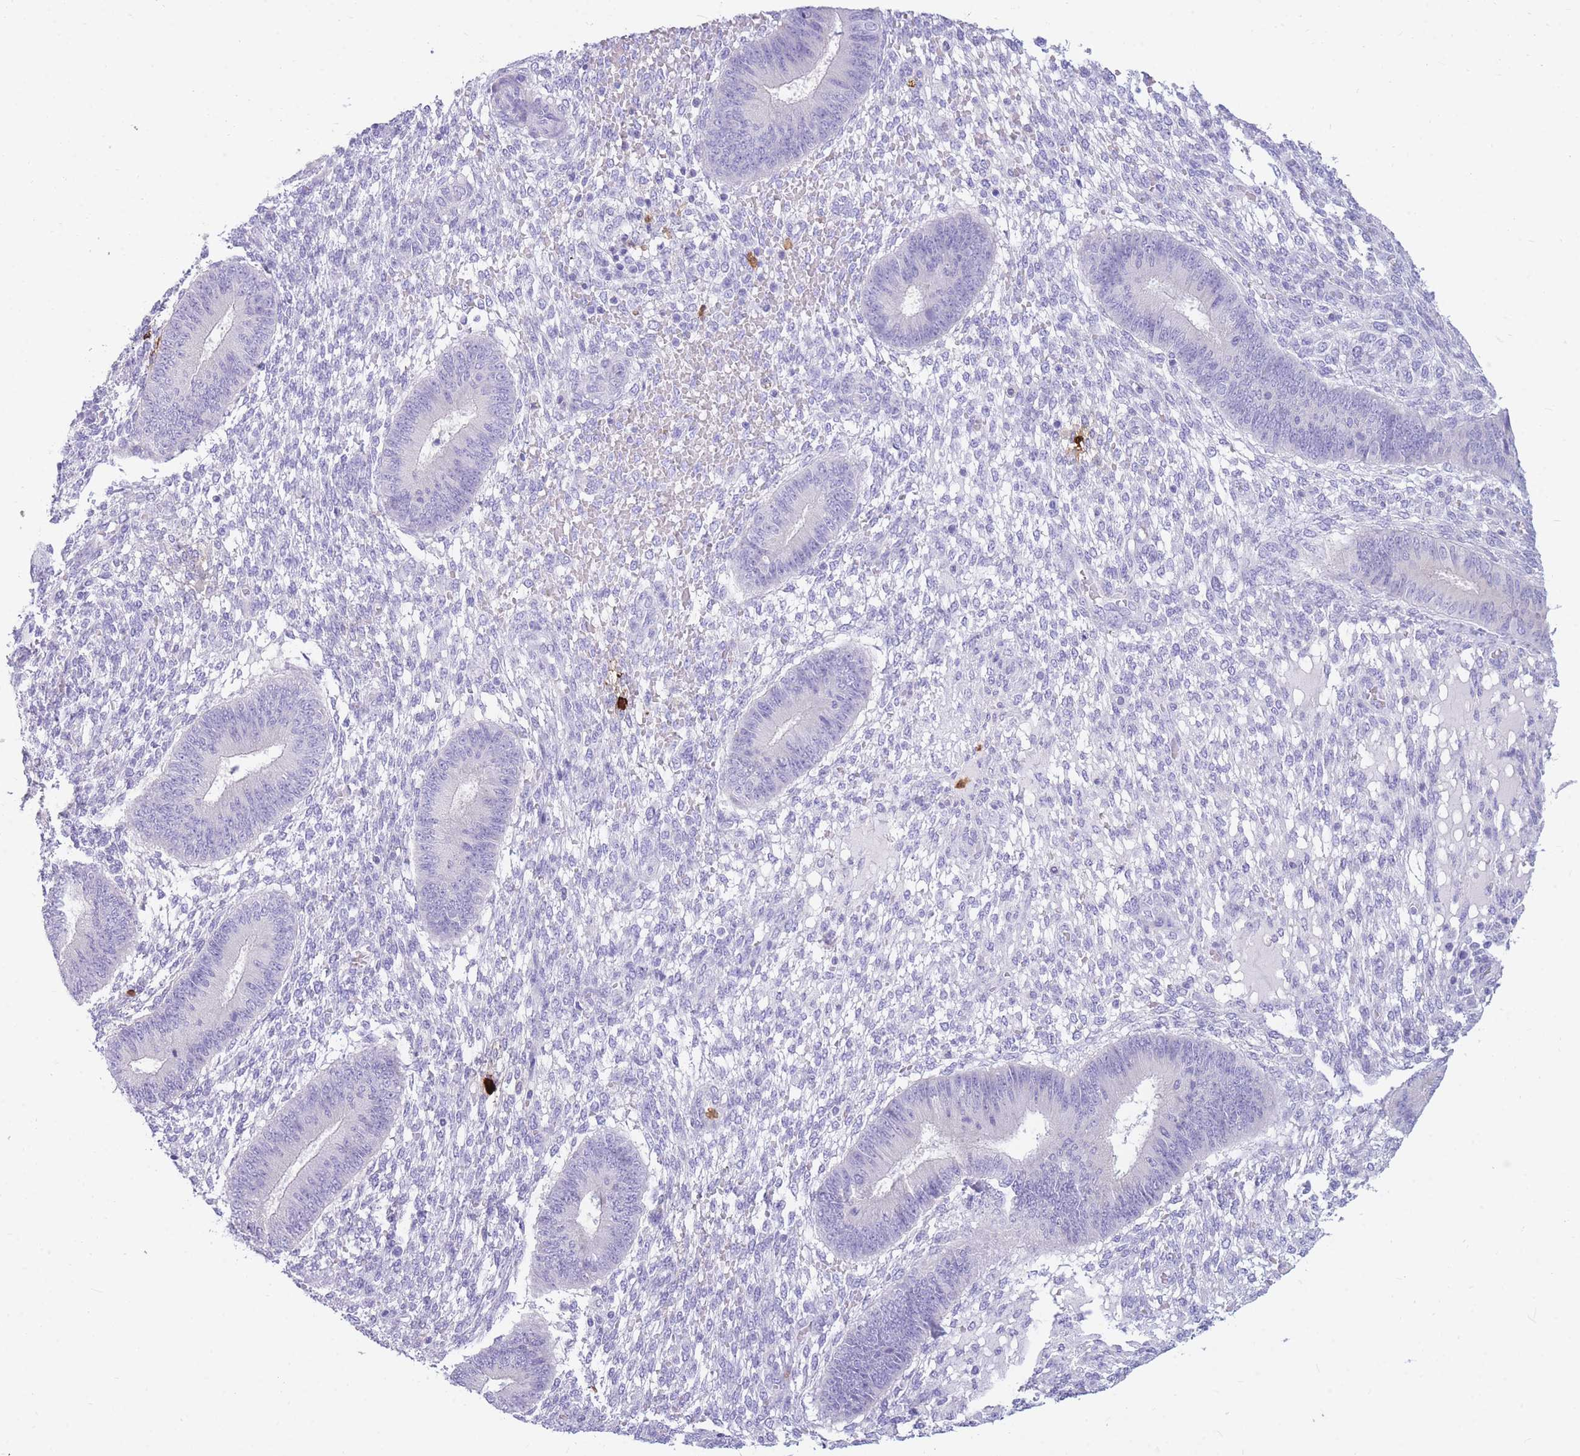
{"staining": {"intensity": "negative", "quantity": "none", "location": "none"}, "tissue": "endometrium", "cell_type": "Cells in endometrial stroma", "image_type": "normal", "snomed": [{"axis": "morphology", "description": "Normal tissue, NOS"}, {"axis": "topography", "description": "Endometrium"}], "caption": "The image reveals no staining of cells in endometrial stroma in unremarkable endometrium. (IHC, brightfield microscopy, high magnification).", "gene": "TPSAB1", "patient": {"sex": "female", "age": 49}}